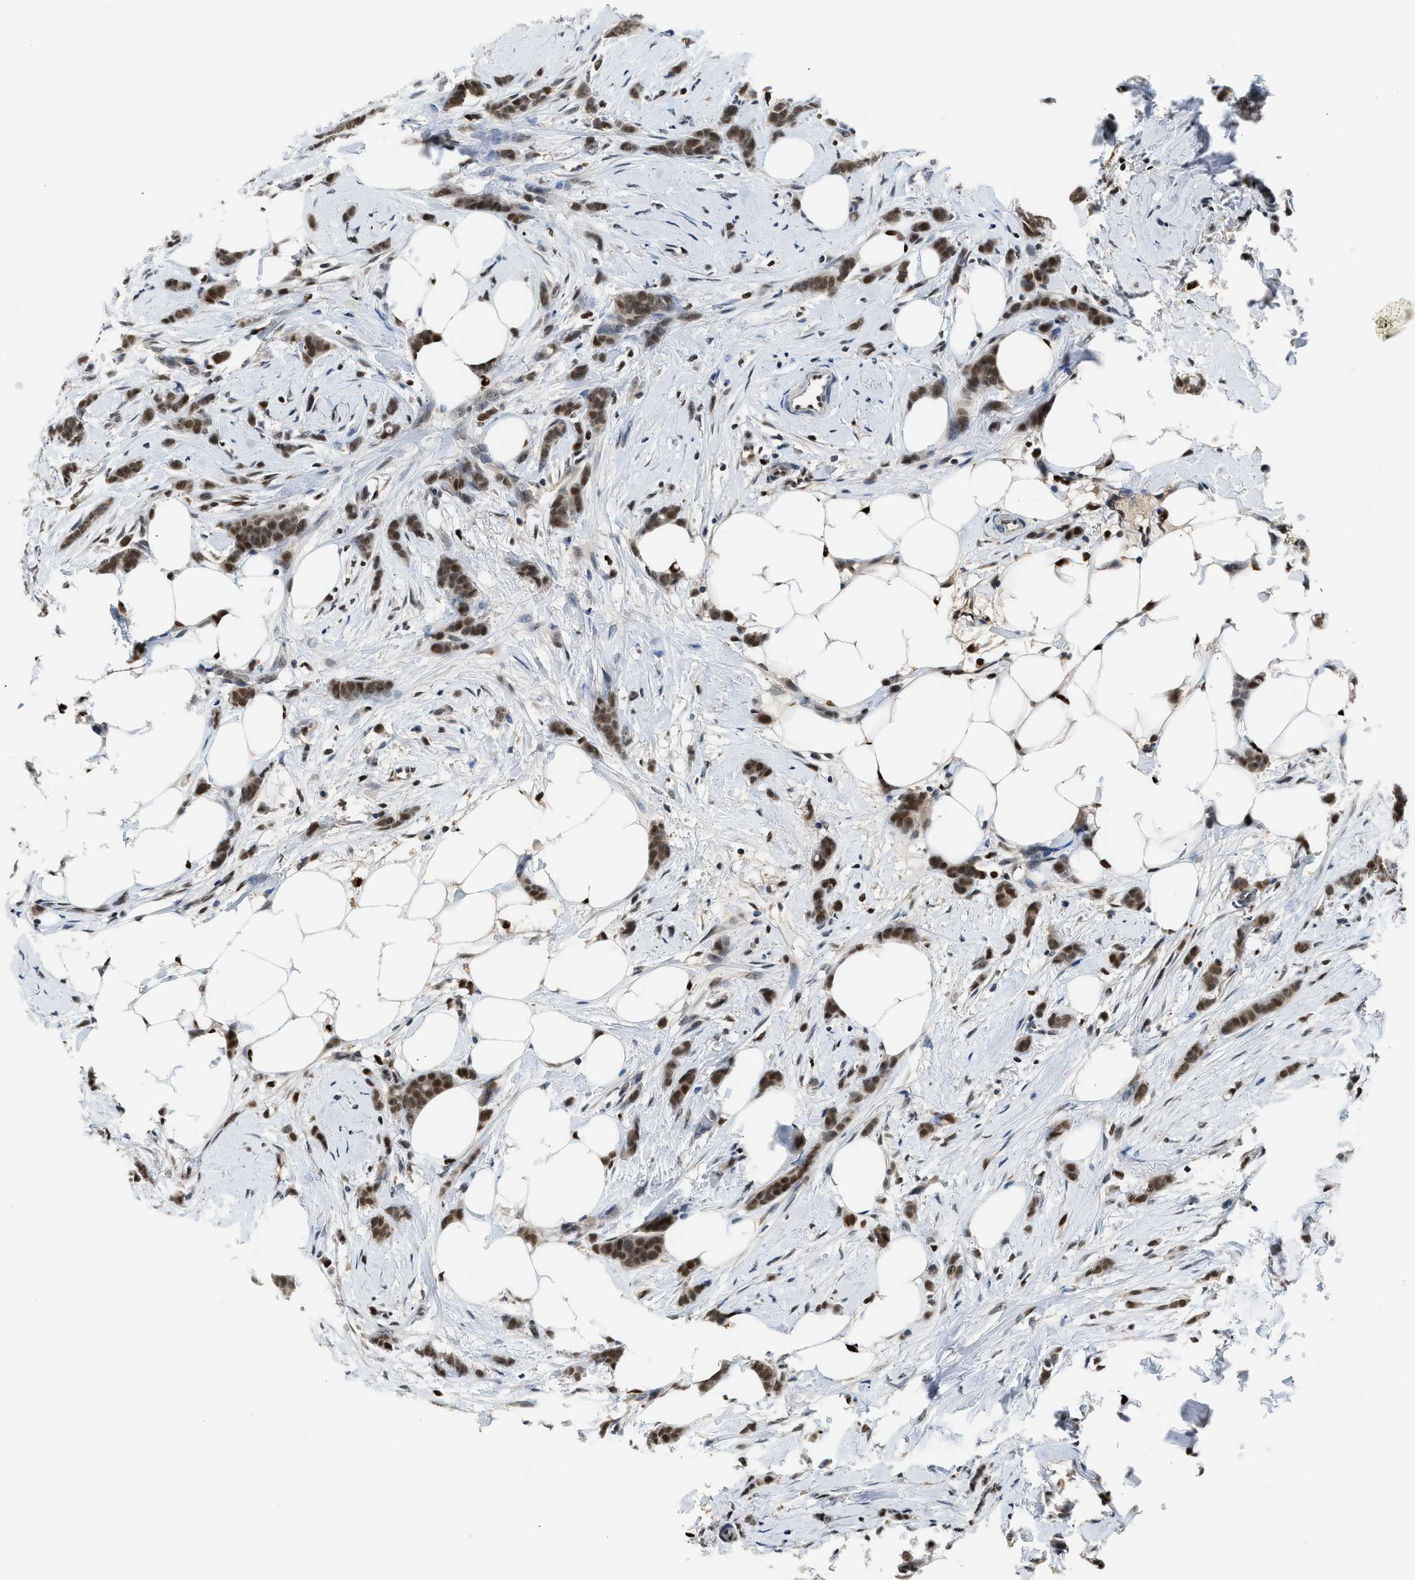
{"staining": {"intensity": "strong", "quantity": ">75%", "location": "nuclear"}, "tissue": "breast cancer", "cell_type": "Tumor cells", "image_type": "cancer", "snomed": [{"axis": "morphology", "description": "Lobular carcinoma, in situ"}, {"axis": "morphology", "description": "Lobular carcinoma"}, {"axis": "topography", "description": "Breast"}], "caption": "This image displays immunohistochemistry staining of human breast cancer (lobular carcinoma in situ), with high strong nuclear positivity in about >75% of tumor cells.", "gene": "ALX1", "patient": {"sex": "female", "age": 41}}